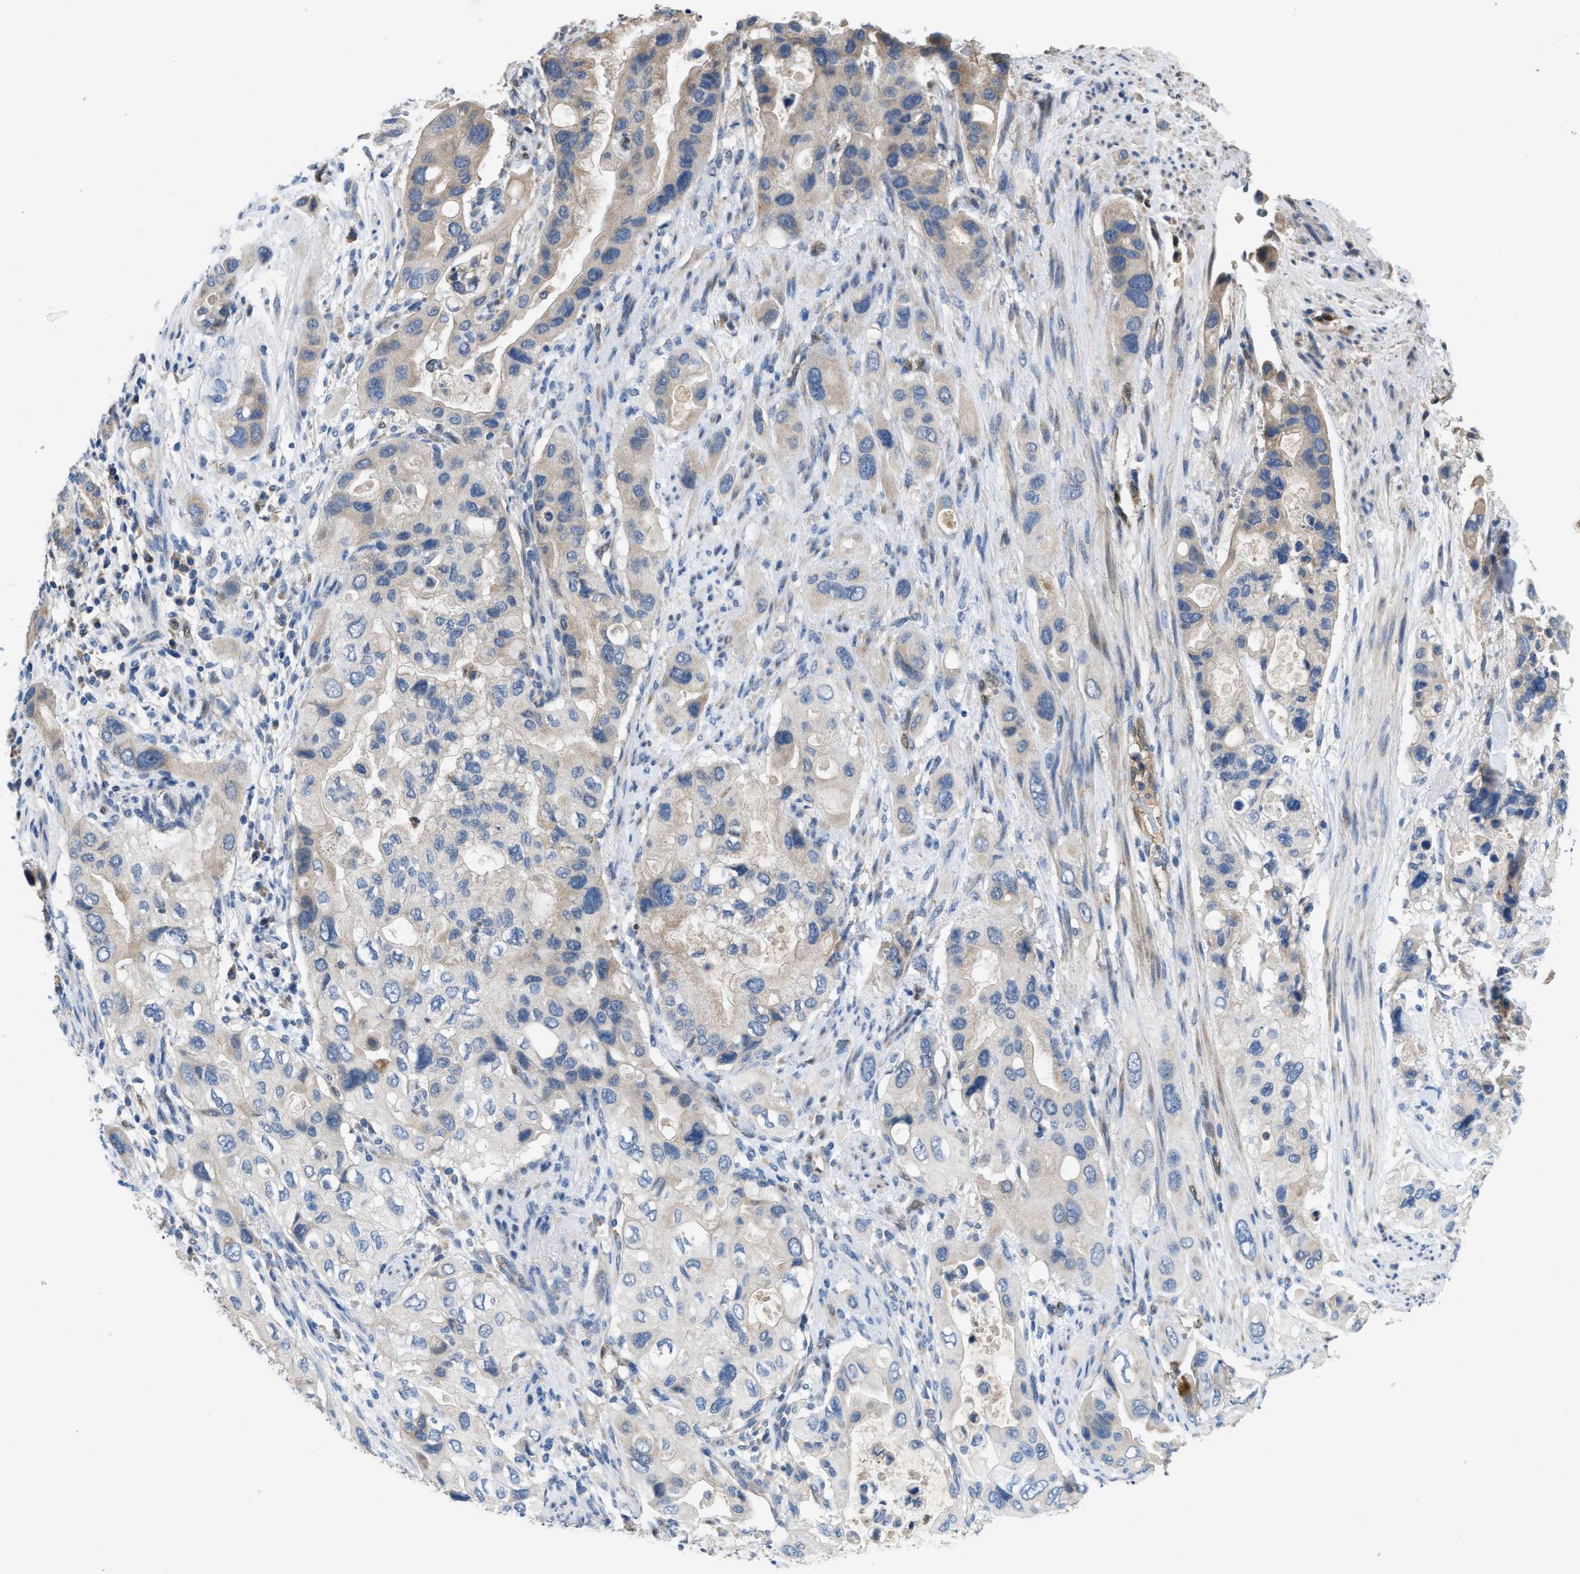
{"staining": {"intensity": "weak", "quantity": "<25%", "location": "cytoplasmic/membranous"}, "tissue": "pancreatic cancer", "cell_type": "Tumor cells", "image_type": "cancer", "snomed": [{"axis": "morphology", "description": "Adenocarcinoma, NOS"}, {"axis": "topography", "description": "Pancreas"}], "caption": "Immunohistochemistry (IHC) image of human adenocarcinoma (pancreatic) stained for a protein (brown), which displays no expression in tumor cells.", "gene": "PNKD", "patient": {"sex": "female", "age": 56}}